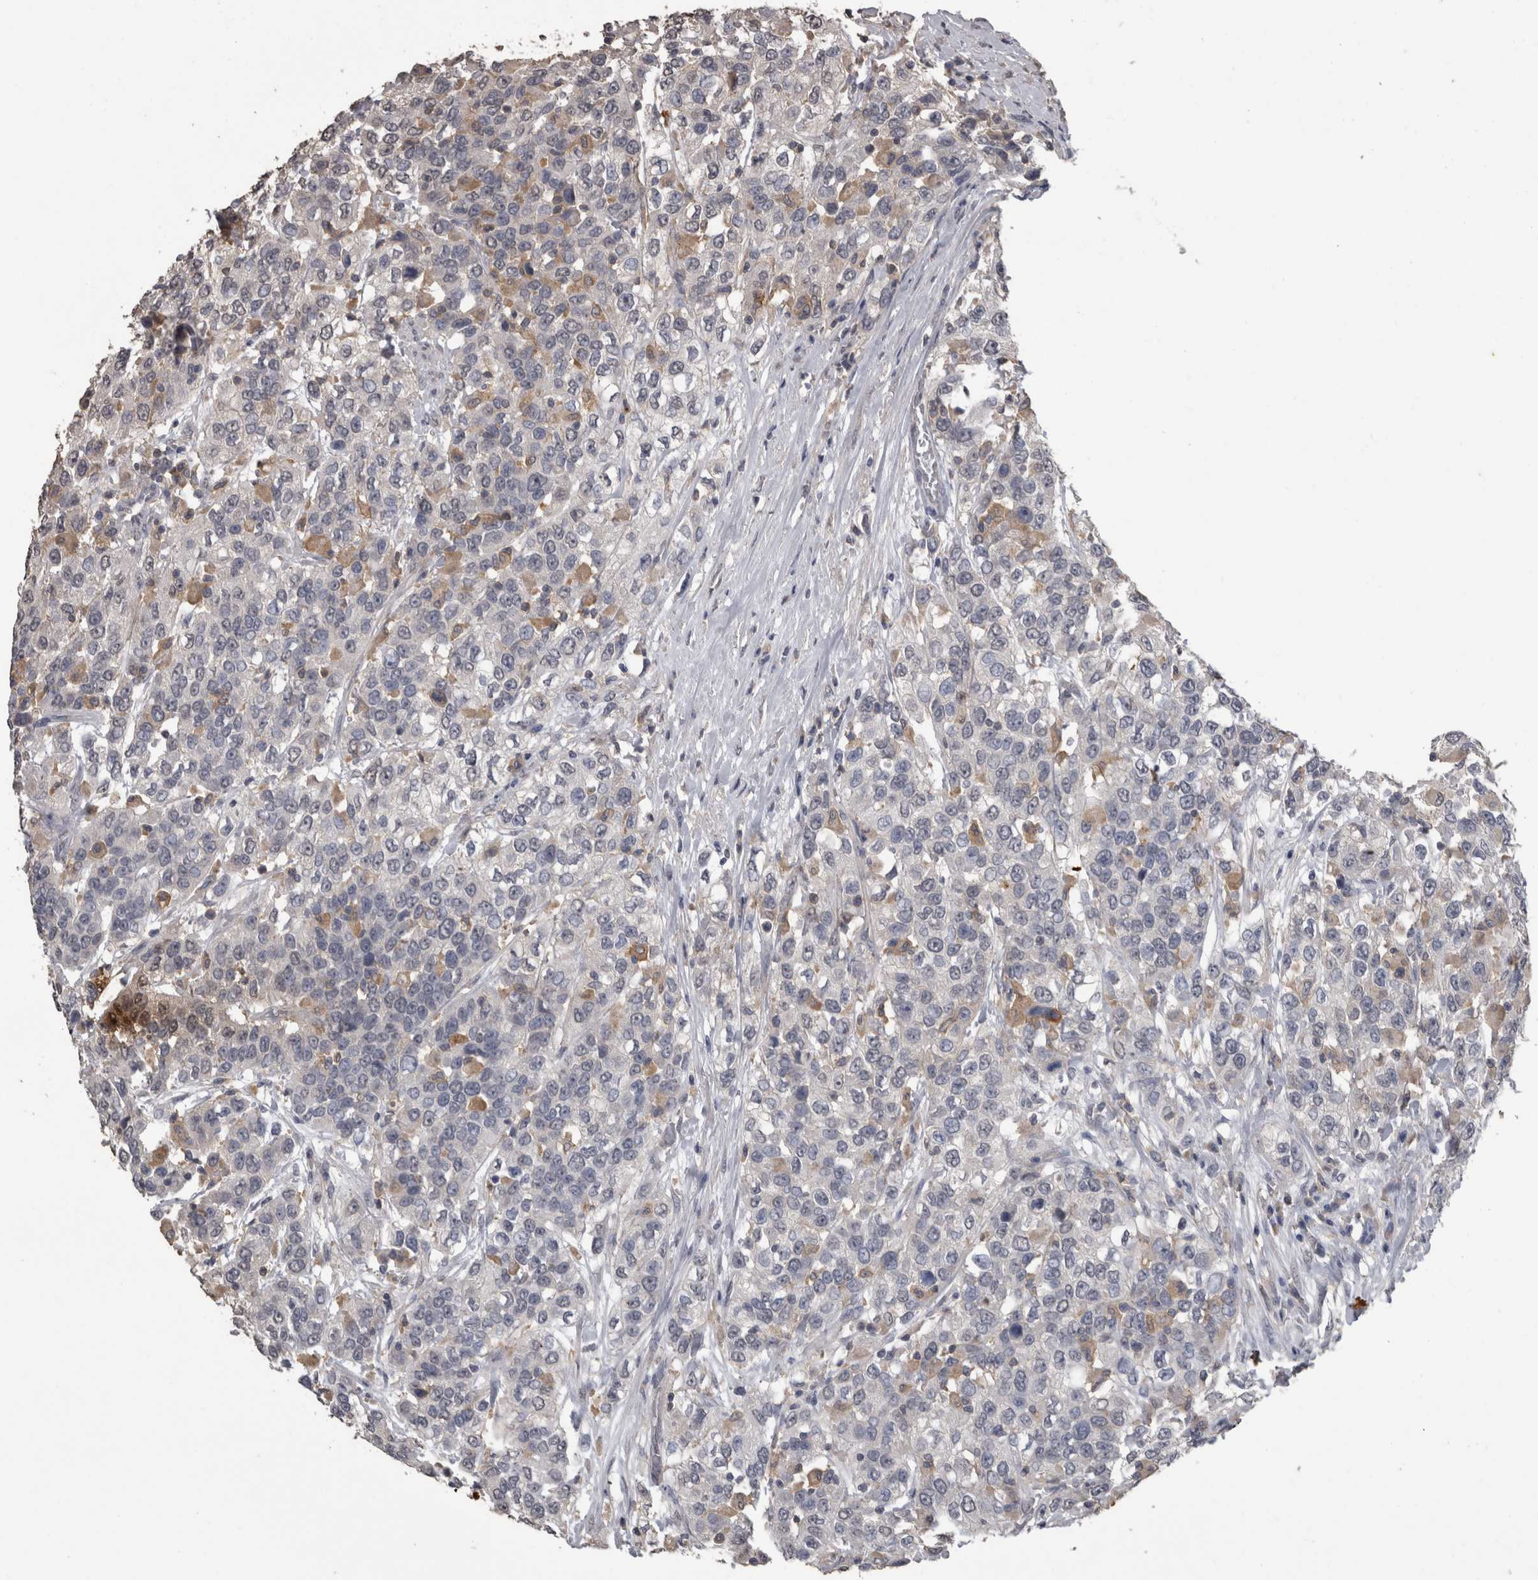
{"staining": {"intensity": "negative", "quantity": "none", "location": "none"}, "tissue": "urothelial cancer", "cell_type": "Tumor cells", "image_type": "cancer", "snomed": [{"axis": "morphology", "description": "Urothelial carcinoma, High grade"}, {"axis": "topography", "description": "Urinary bladder"}], "caption": "The image exhibits no staining of tumor cells in high-grade urothelial carcinoma.", "gene": "PIK3AP1", "patient": {"sex": "female", "age": 80}}